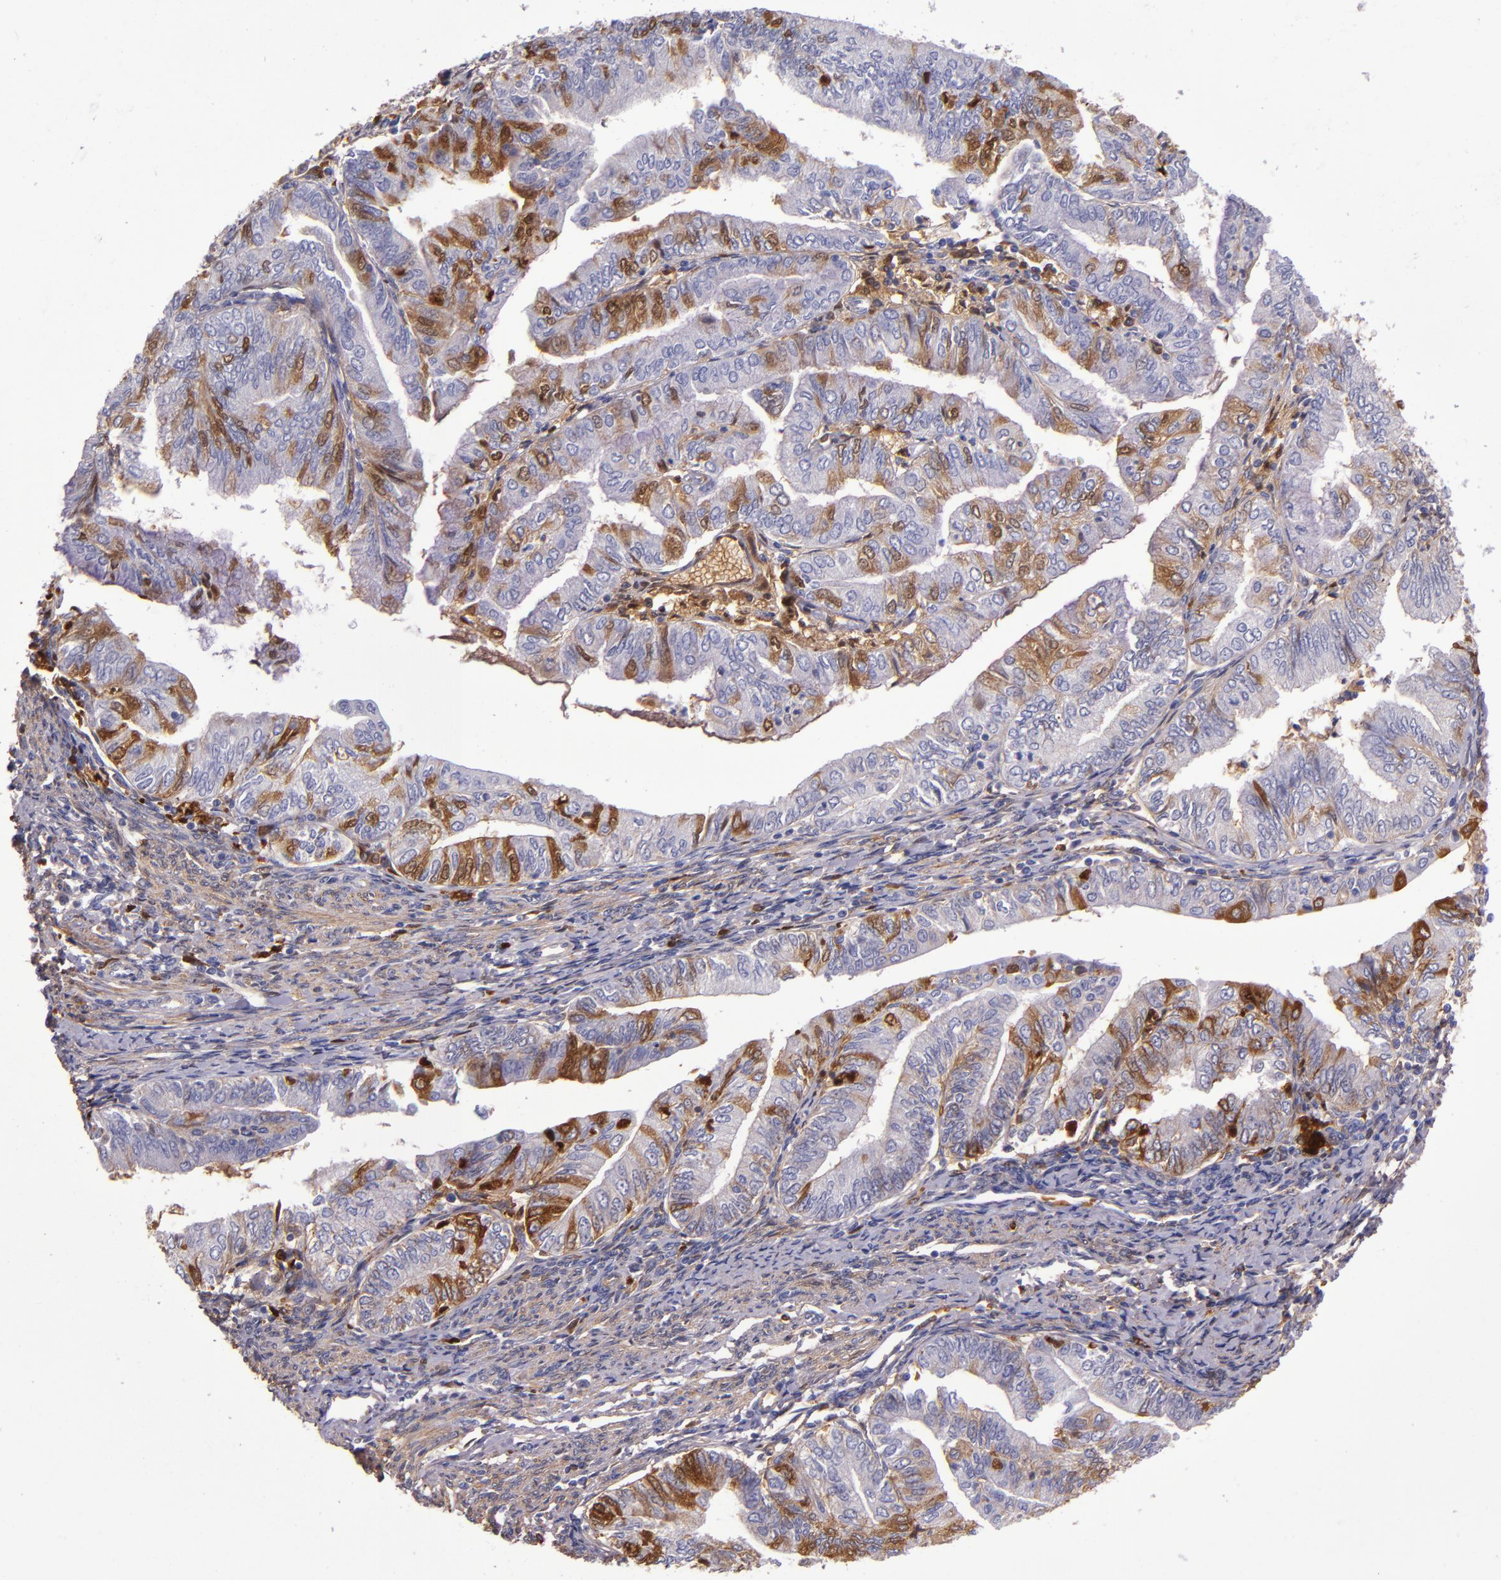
{"staining": {"intensity": "moderate", "quantity": "<25%", "location": "cytoplasmic/membranous"}, "tissue": "endometrial cancer", "cell_type": "Tumor cells", "image_type": "cancer", "snomed": [{"axis": "morphology", "description": "Adenocarcinoma, NOS"}, {"axis": "topography", "description": "Endometrium"}], "caption": "Immunohistochemistry (IHC) staining of endometrial cancer (adenocarcinoma), which reveals low levels of moderate cytoplasmic/membranous positivity in approximately <25% of tumor cells indicating moderate cytoplasmic/membranous protein staining. The staining was performed using DAB (brown) for protein detection and nuclei were counterstained in hematoxylin (blue).", "gene": "CLEC3B", "patient": {"sex": "female", "age": 66}}